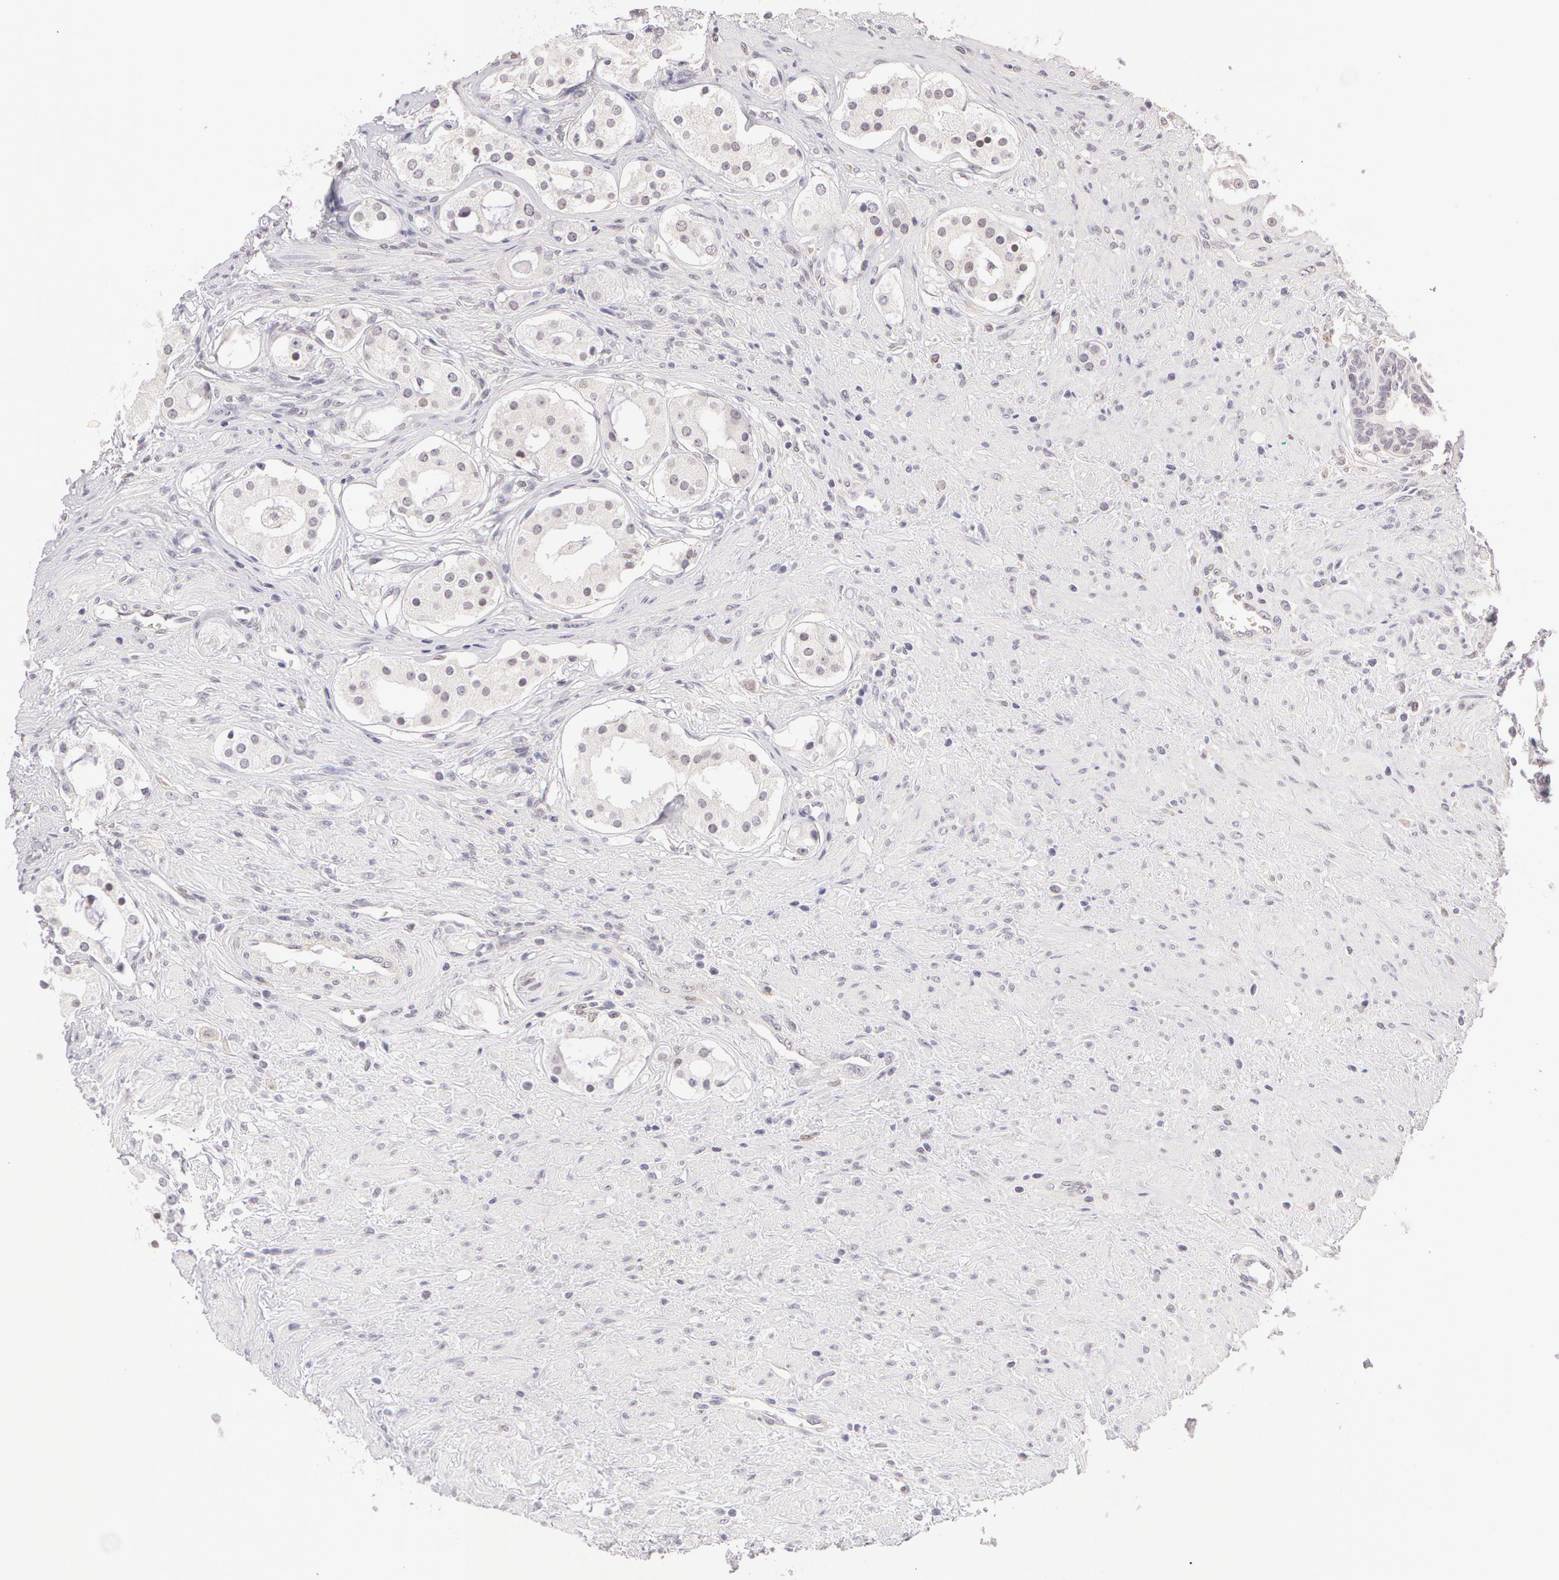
{"staining": {"intensity": "negative", "quantity": "none", "location": "none"}, "tissue": "prostate cancer", "cell_type": "Tumor cells", "image_type": "cancer", "snomed": [{"axis": "morphology", "description": "Adenocarcinoma, Medium grade"}, {"axis": "topography", "description": "Prostate"}], "caption": "An immunohistochemistry photomicrograph of prostate cancer is shown. There is no staining in tumor cells of prostate cancer.", "gene": "ZNF597", "patient": {"sex": "male", "age": 73}}